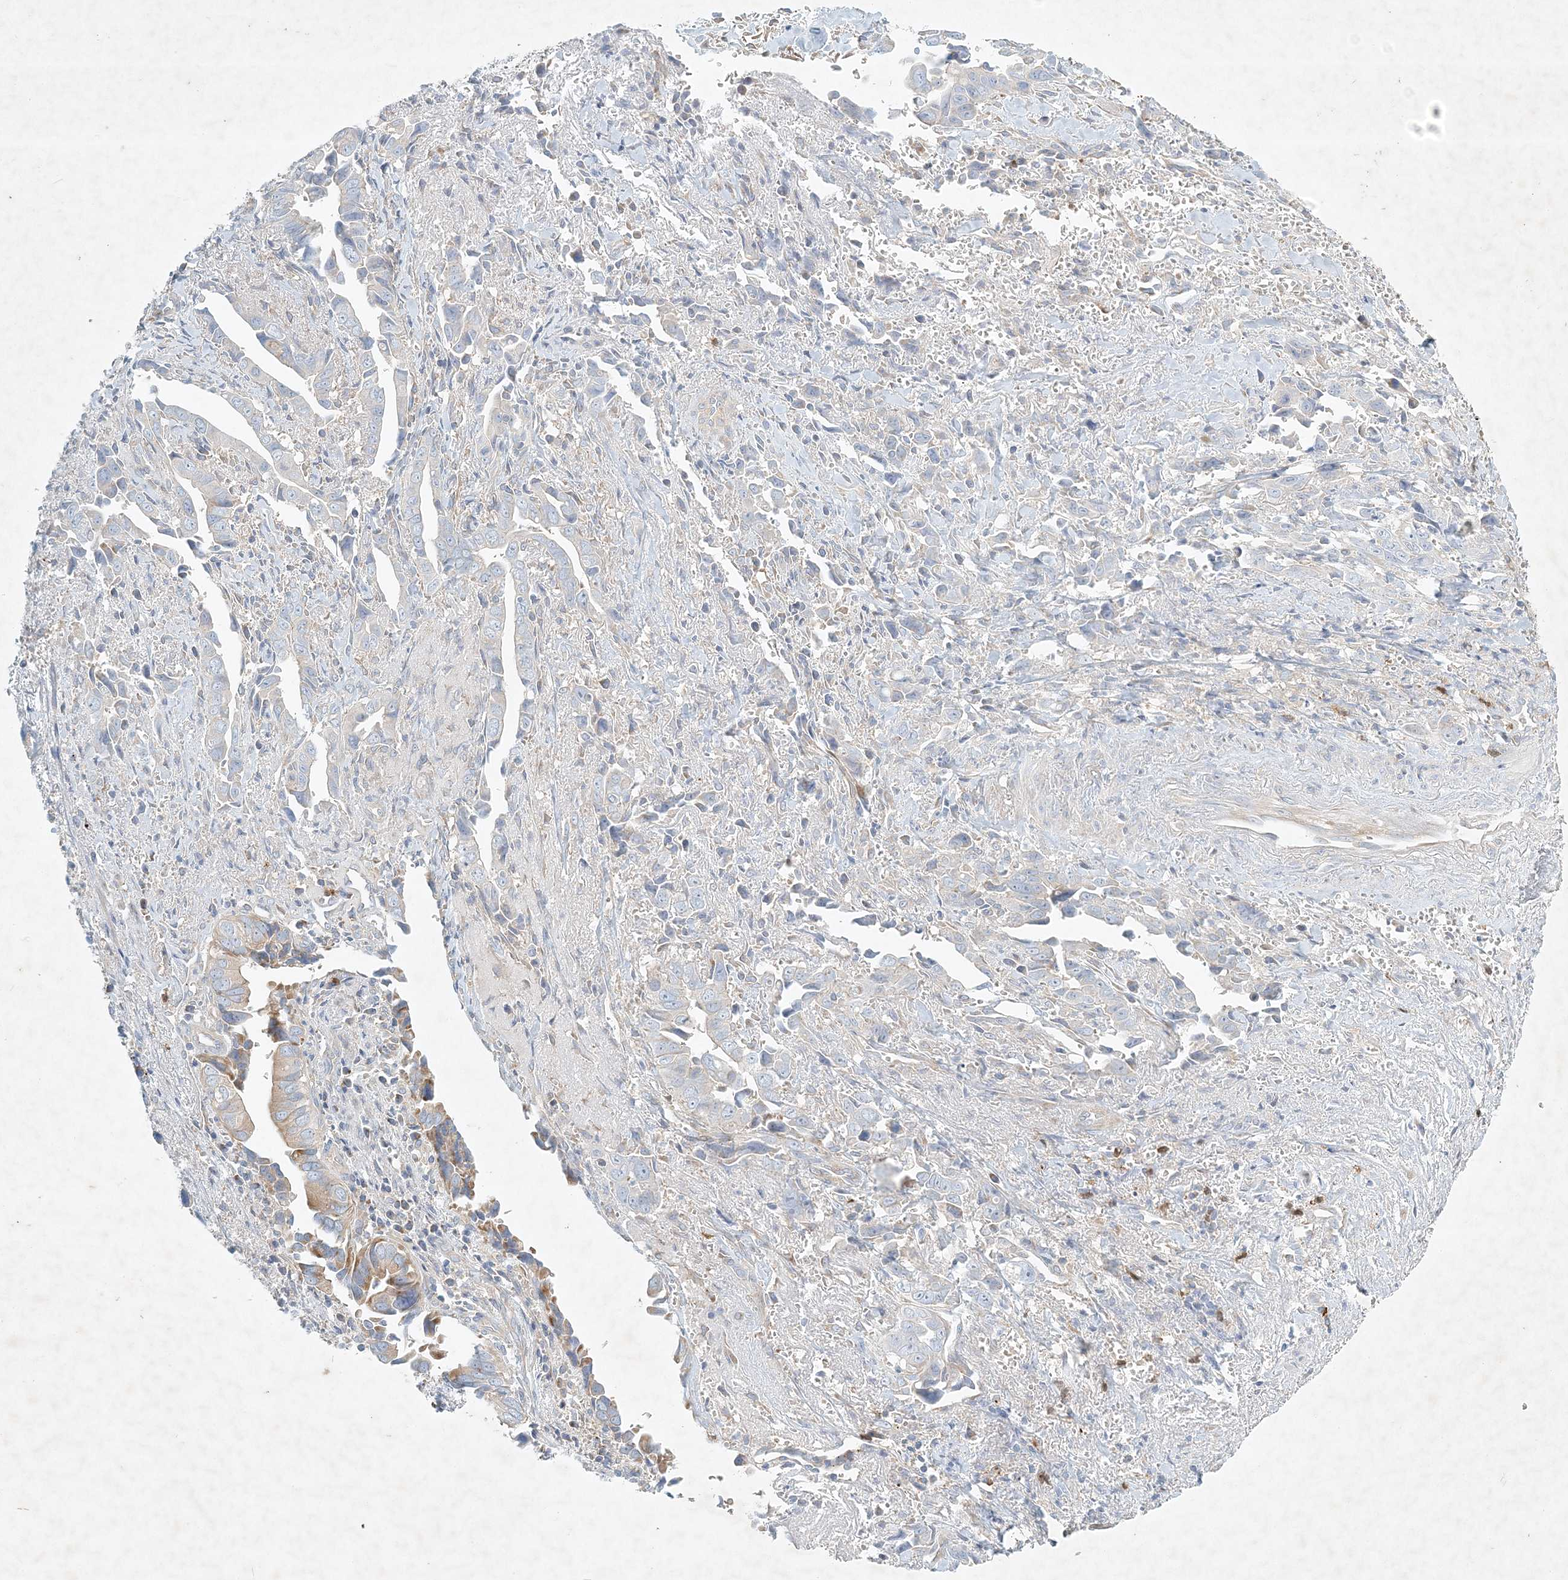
{"staining": {"intensity": "moderate", "quantity": "<25%", "location": "cytoplasmic/membranous"}, "tissue": "liver cancer", "cell_type": "Tumor cells", "image_type": "cancer", "snomed": [{"axis": "morphology", "description": "Cholangiocarcinoma"}, {"axis": "topography", "description": "Liver"}], "caption": "High-magnification brightfield microscopy of cholangiocarcinoma (liver) stained with DAB (3,3'-diaminobenzidine) (brown) and counterstained with hematoxylin (blue). tumor cells exhibit moderate cytoplasmic/membranous staining is identified in about<25% of cells.", "gene": "STK11IP", "patient": {"sex": "female", "age": 79}}